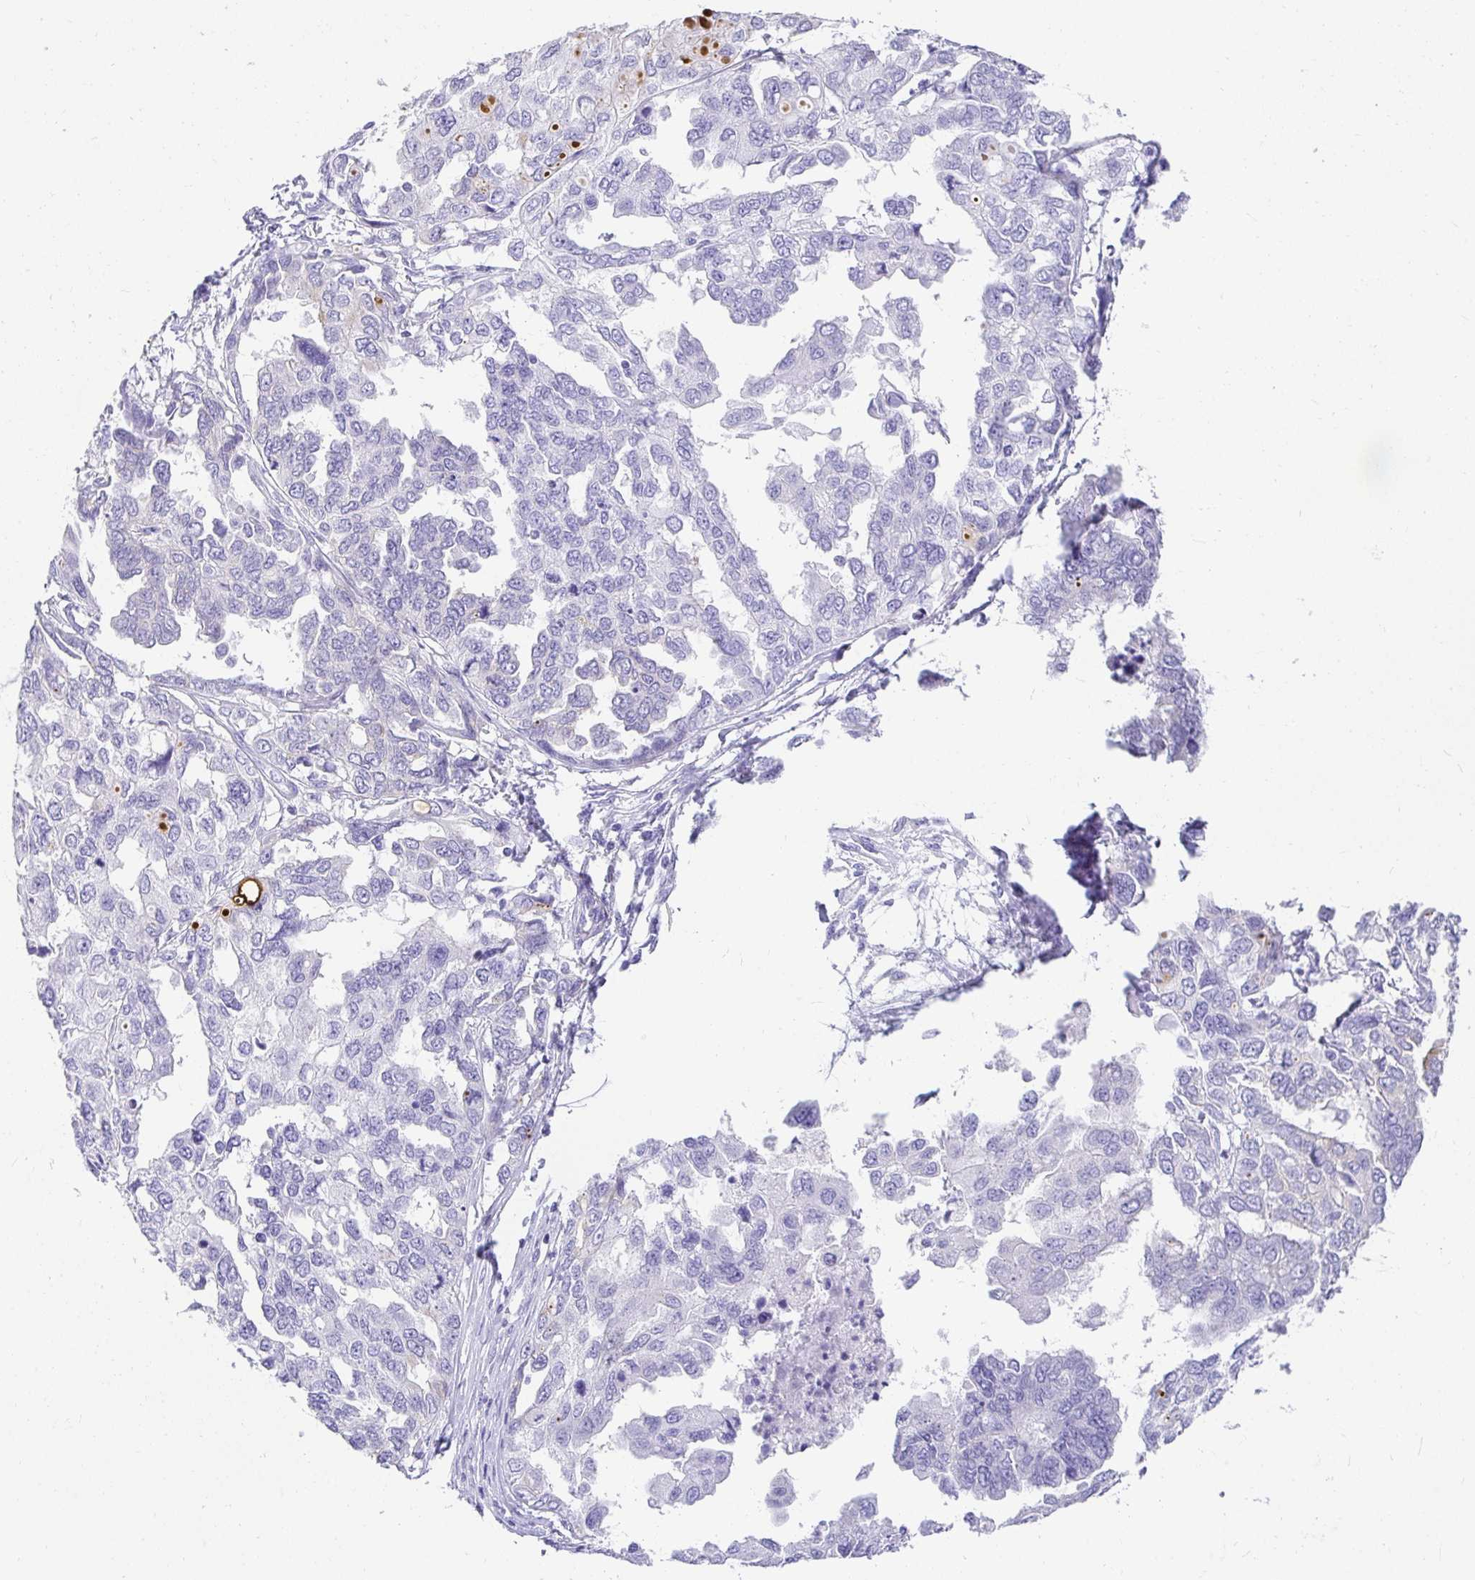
{"staining": {"intensity": "negative", "quantity": "none", "location": "none"}, "tissue": "ovarian cancer", "cell_type": "Tumor cells", "image_type": "cancer", "snomed": [{"axis": "morphology", "description": "Cystadenocarcinoma, serous, NOS"}, {"axis": "topography", "description": "Ovary"}], "caption": "This is an immunohistochemistry (IHC) histopathology image of ovarian cancer (serous cystadenocarcinoma). There is no expression in tumor cells.", "gene": "CHAT", "patient": {"sex": "female", "age": 53}}